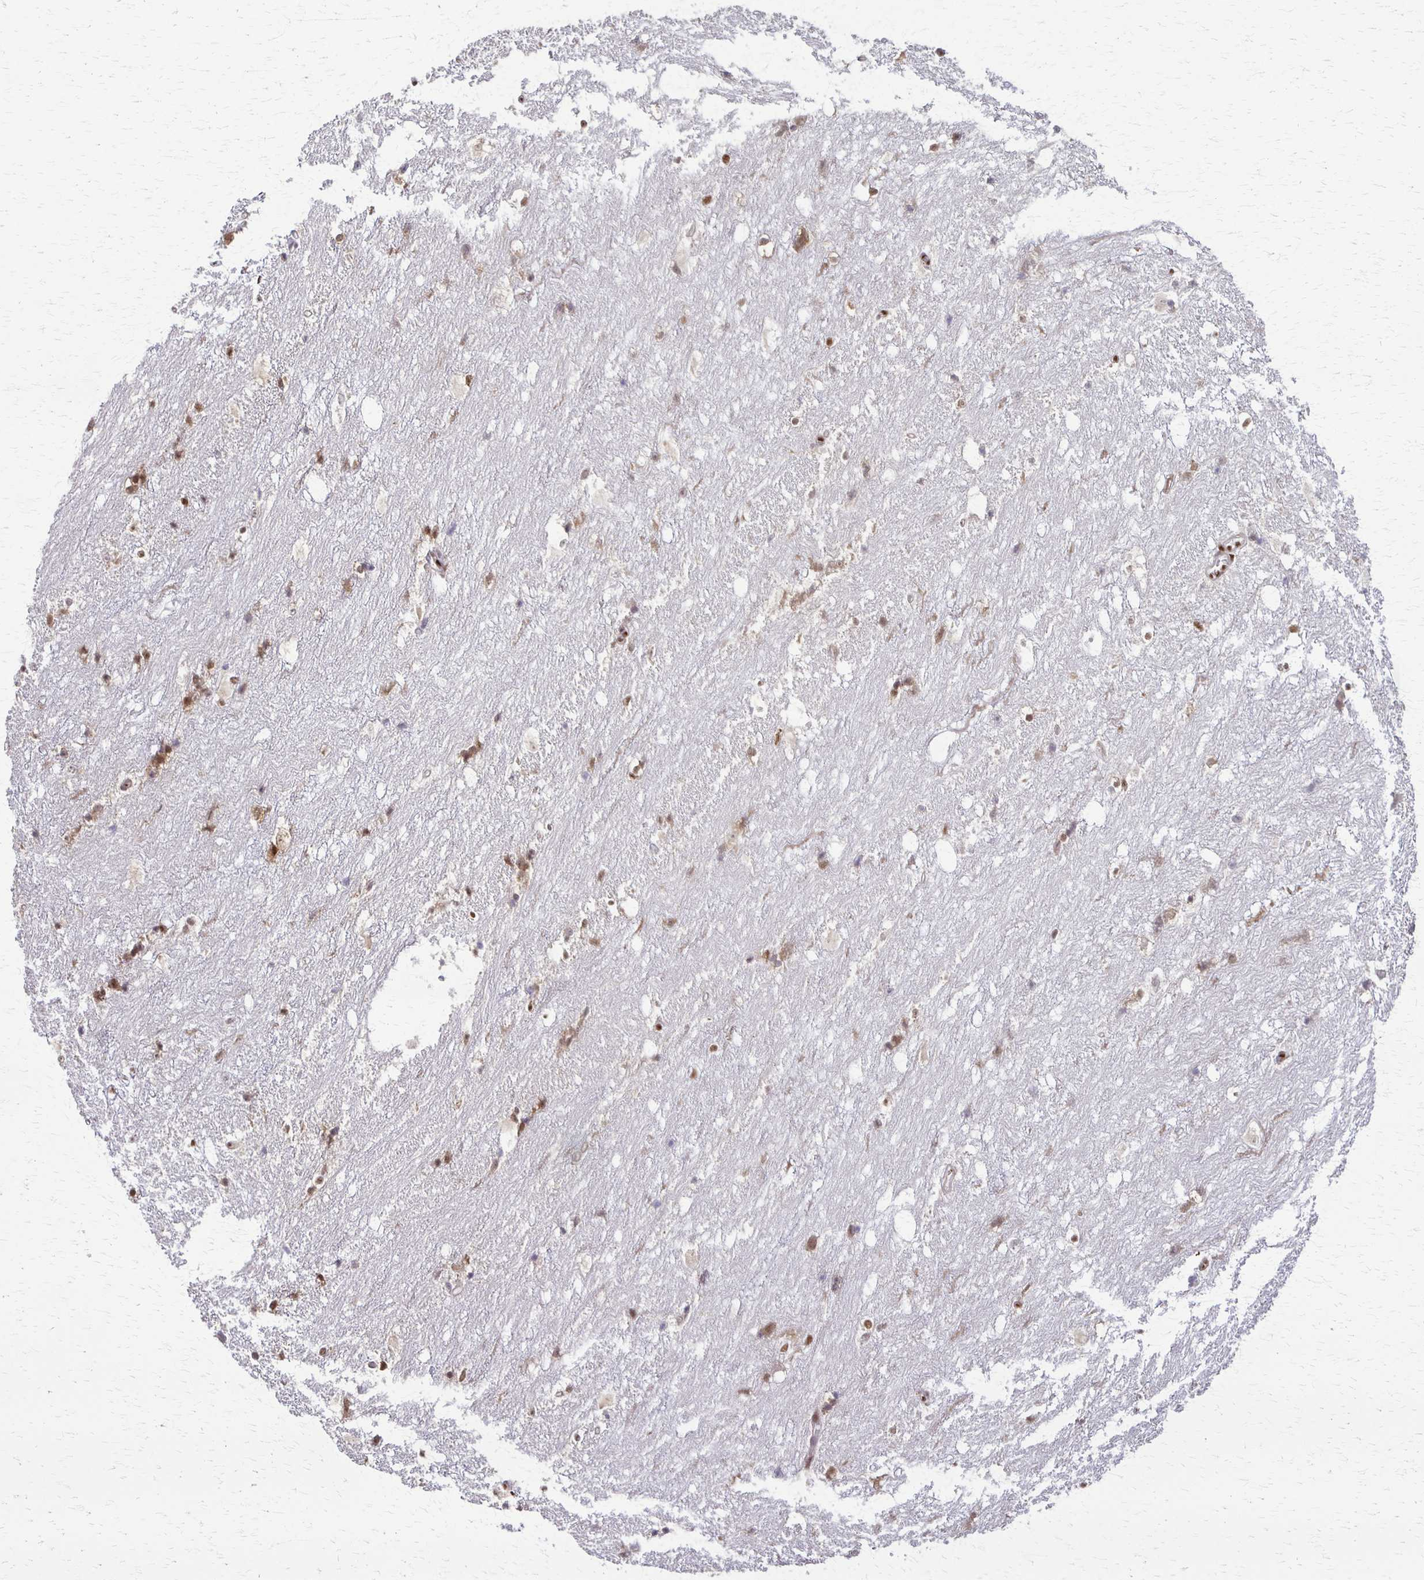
{"staining": {"intensity": "moderate", "quantity": "25%-75%", "location": "nuclear"}, "tissue": "hippocampus", "cell_type": "Glial cells", "image_type": "normal", "snomed": [{"axis": "morphology", "description": "Normal tissue, NOS"}, {"axis": "topography", "description": "Hippocampus"}], "caption": "Moderate nuclear positivity is appreciated in about 25%-75% of glial cells in benign hippocampus. The staining was performed using DAB (3,3'-diaminobenzidine), with brown indicating positive protein expression. Nuclei are stained blue with hematoxylin.", "gene": "XRCC6", "patient": {"sex": "female", "age": 52}}